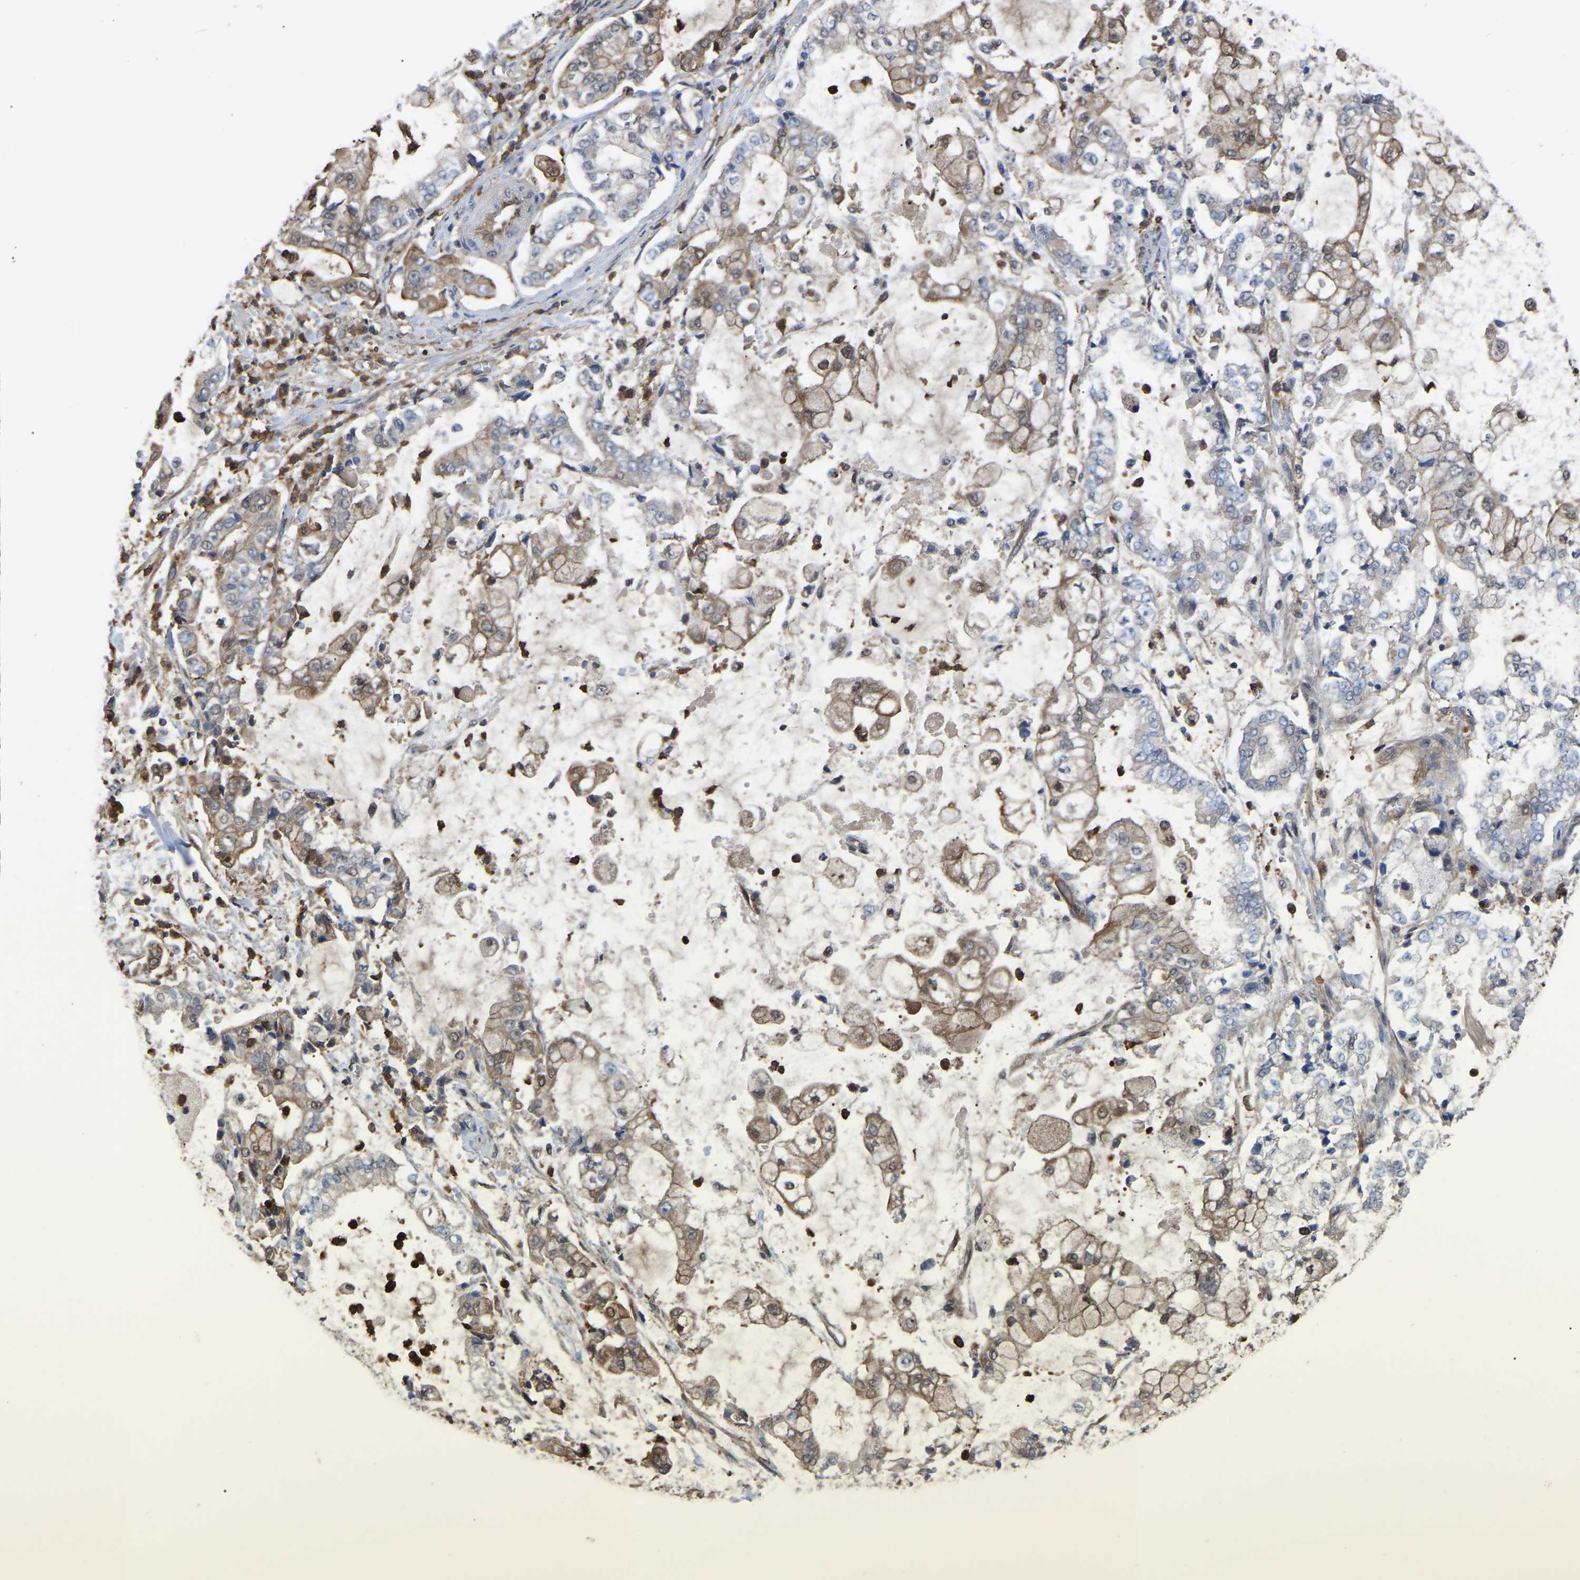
{"staining": {"intensity": "weak", "quantity": "25%-75%", "location": "cytoplasmic/membranous"}, "tissue": "stomach cancer", "cell_type": "Tumor cells", "image_type": "cancer", "snomed": [{"axis": "morphology", "description": "Adenocarcinoma, NOS"}, {"axis": "topography", "description": "Stomach"}], "caption": "An immunohistochemistry (IHC) histopathology image of tumor tissue is shown. Protein staining in brown labels weak cytoplasmic/membranous positivity in stomach cancer within tumor cells.", "gene": "CIT", "patient": {"sex": "male", "age": 76}}